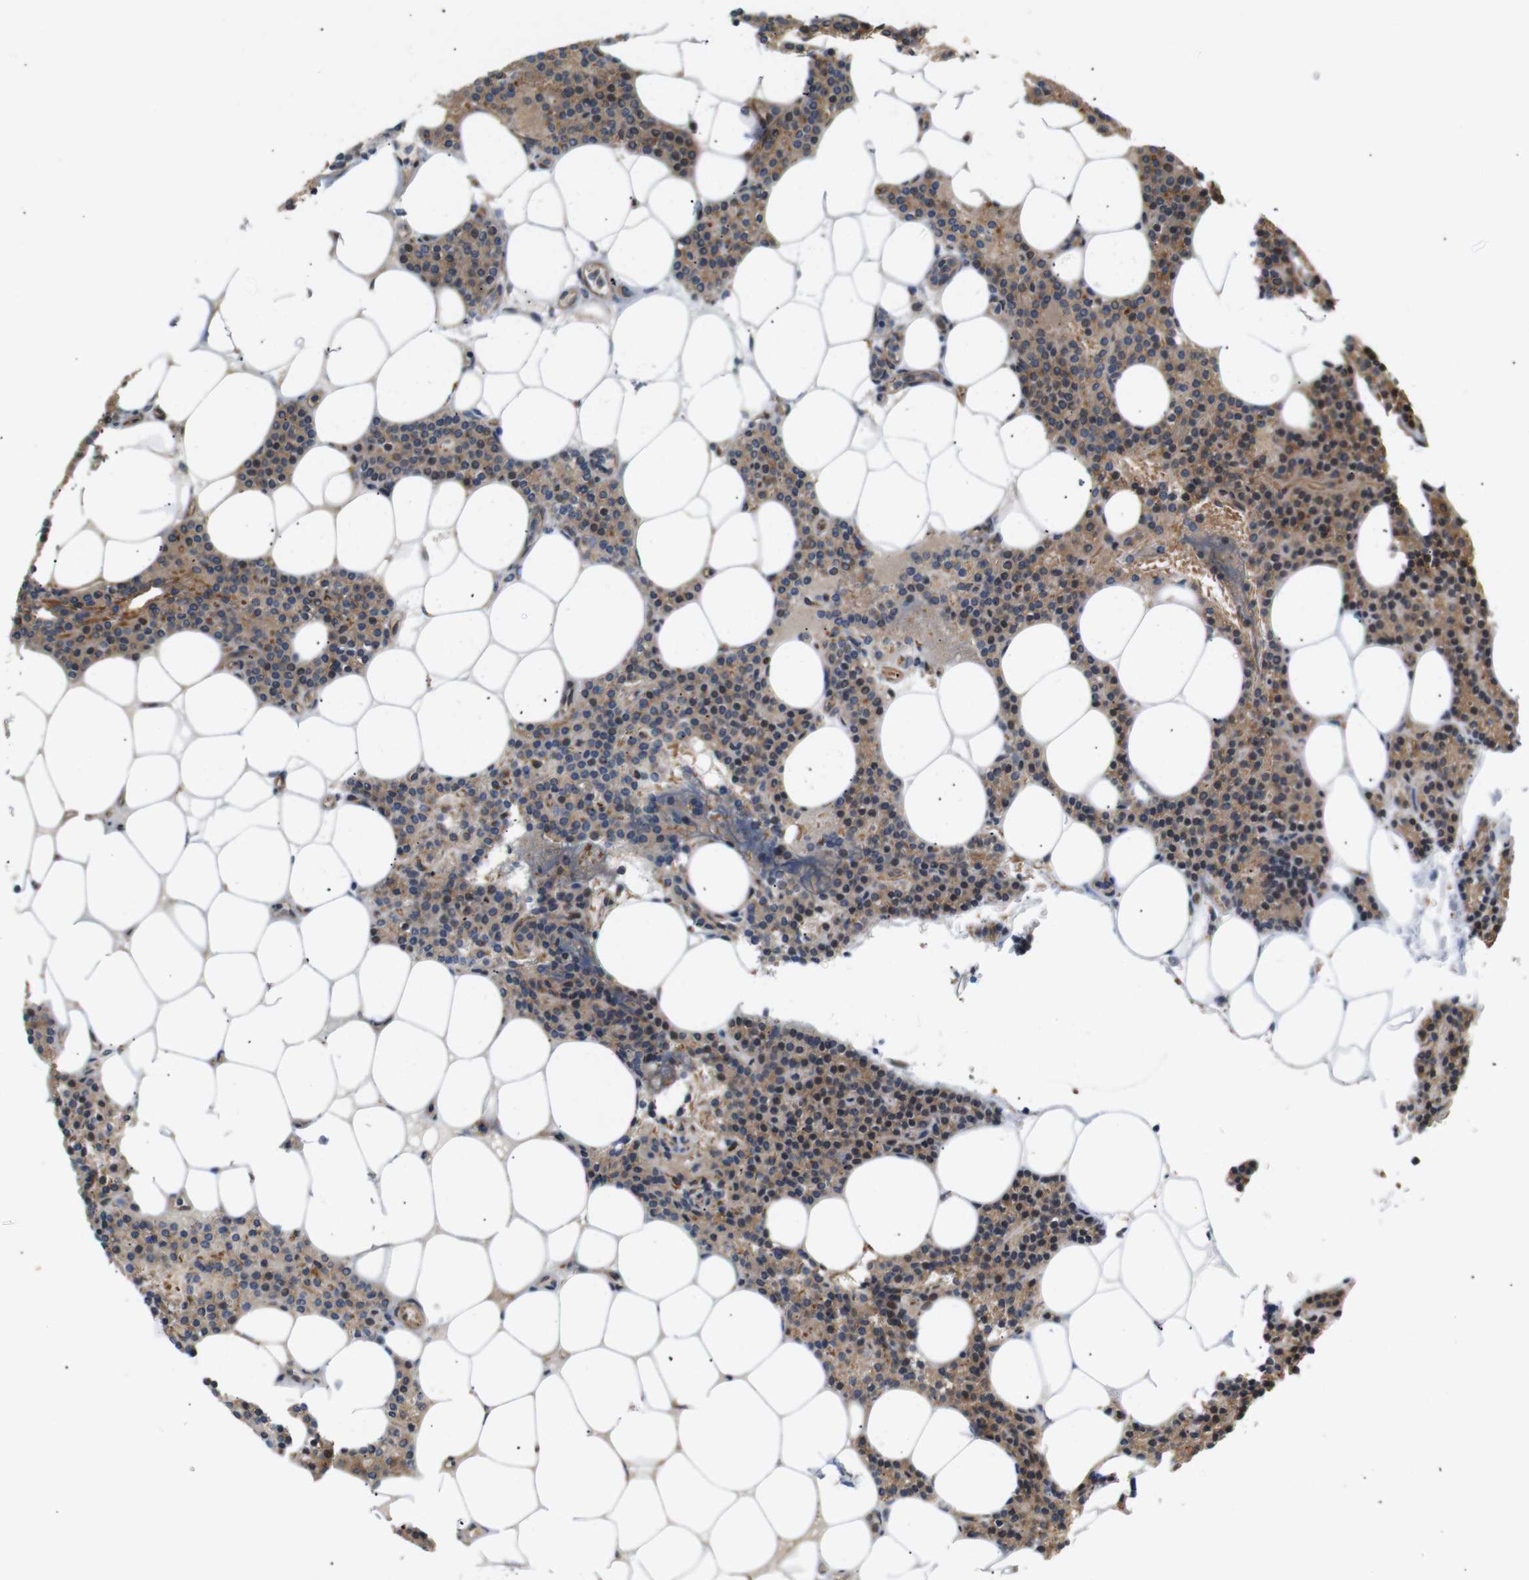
{"staining": {"intensity": "moderate", "quantity": ">75%", "location": "cytoplasmic/membranous"}, "tissue": "parathyroid gland", "cell_type": "Glandular cells", "image_type": "normal", "snomed": [{"axis": "morphology", "description": "Normal tissue, NOS"}, {"axis": "morphology", "description": "Adenoma, NOS"}, {"axis": "topography", "description": "Parathyroid gland"}], "caption": "Immunohistochemistry (IHC) of normal parathyroid gland displays medium levels of moderate cytoplasmic/membranous positivity in approximately >75% of glandular cells. The protein of interest is stained brown, and the nuclei are stained in blue (DAB IHC with brightfield microscopy, high magnification).", "gene": "RPTOR", "patient": {"sex": "female", "age": 51}}